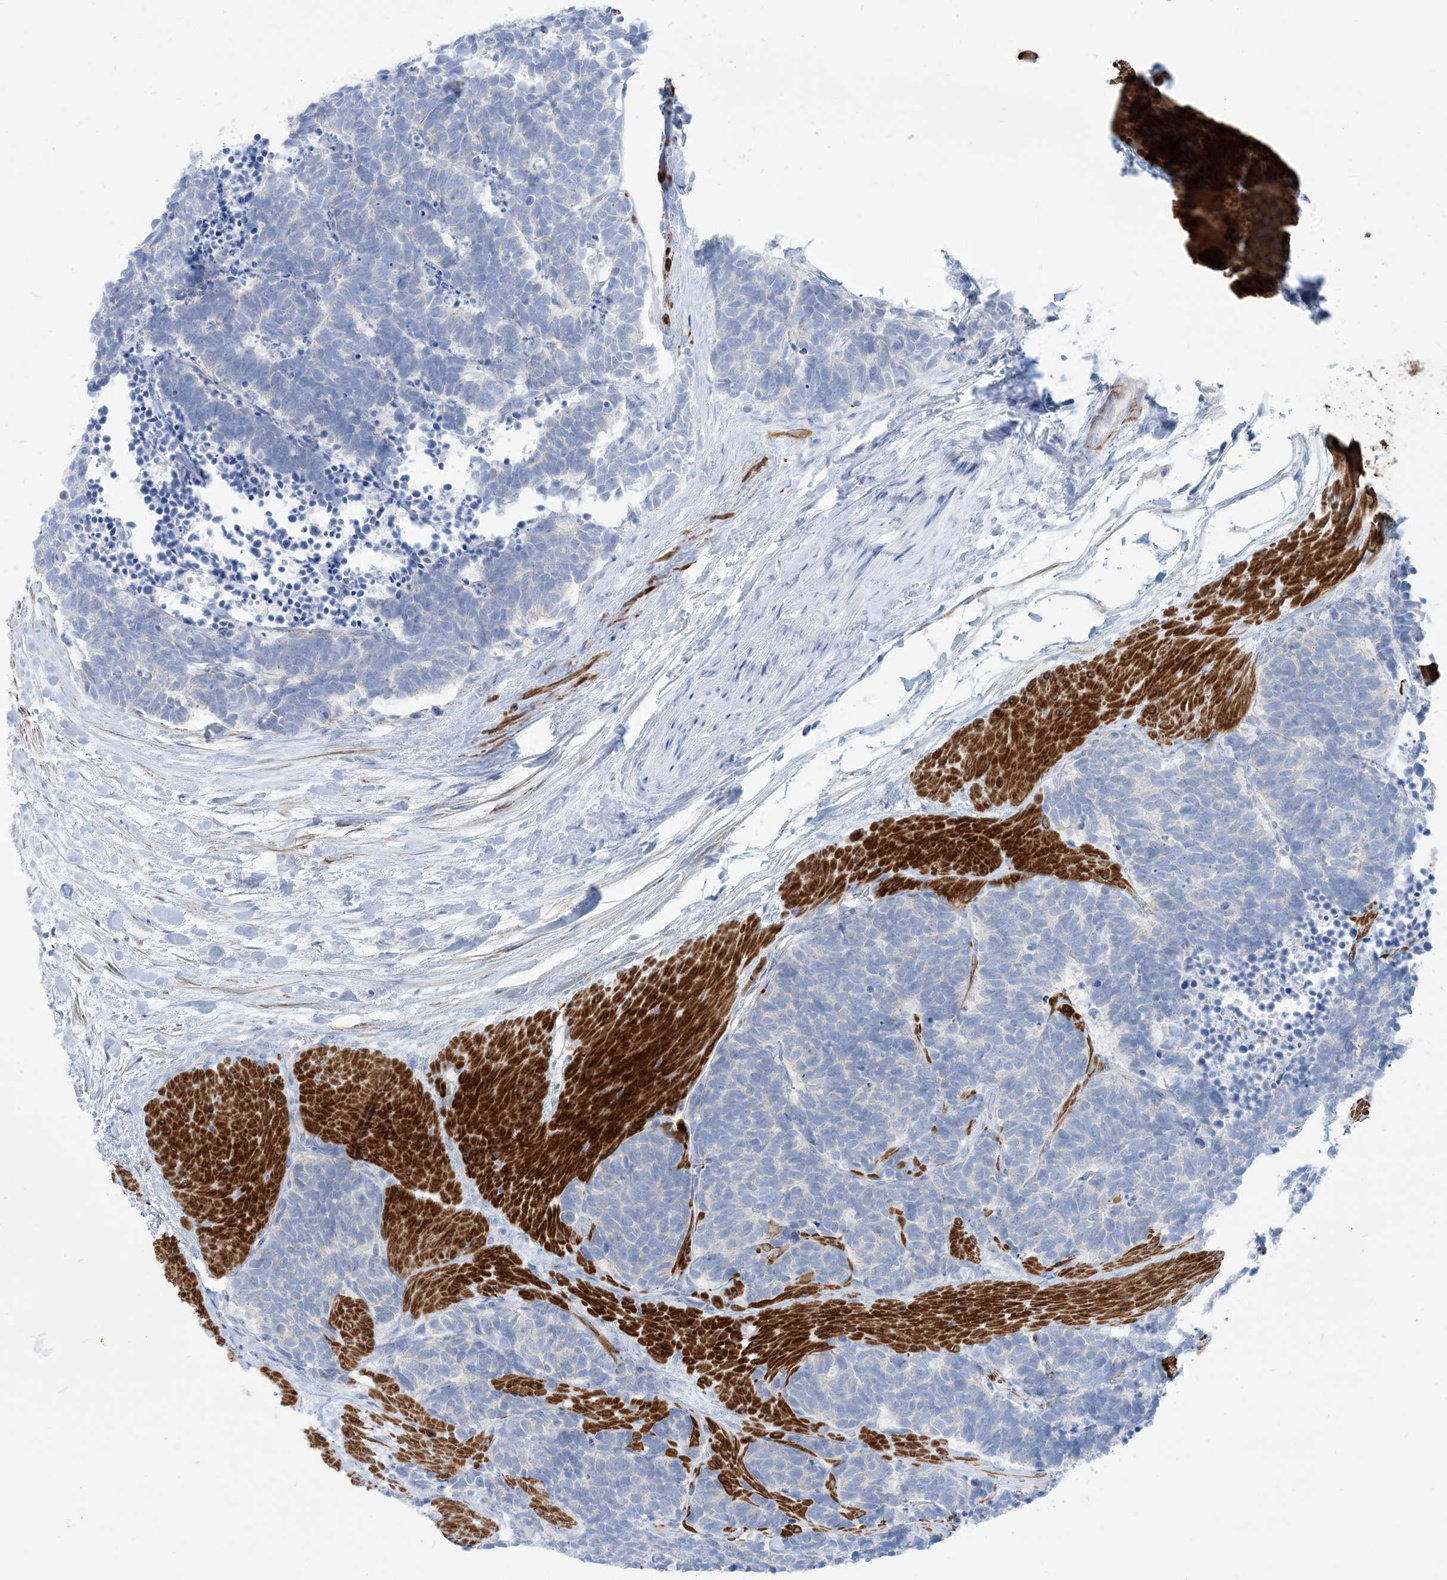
{"staining": {"intensity": "negative", "quantity": "none", "location": "none"}, "tissue": "carcinoid", "cell_type": "Tumor cells", "image_type": "cancer", "snomed": [{"axis": "morphology", "description": "Carcinoma, NOS"}, {"axis": "morphology", "description": "Carcinoid, malignant, NOS"}, {"axis": "topography", "description": "Urinary bladder"}], "caption": "This is an immunohistochemistry (IHC) histopathology image of carcinoid. There is no staining in tumor cells.", "gene": "MARS2", "patient": {"sex": "male", "age": 57}}